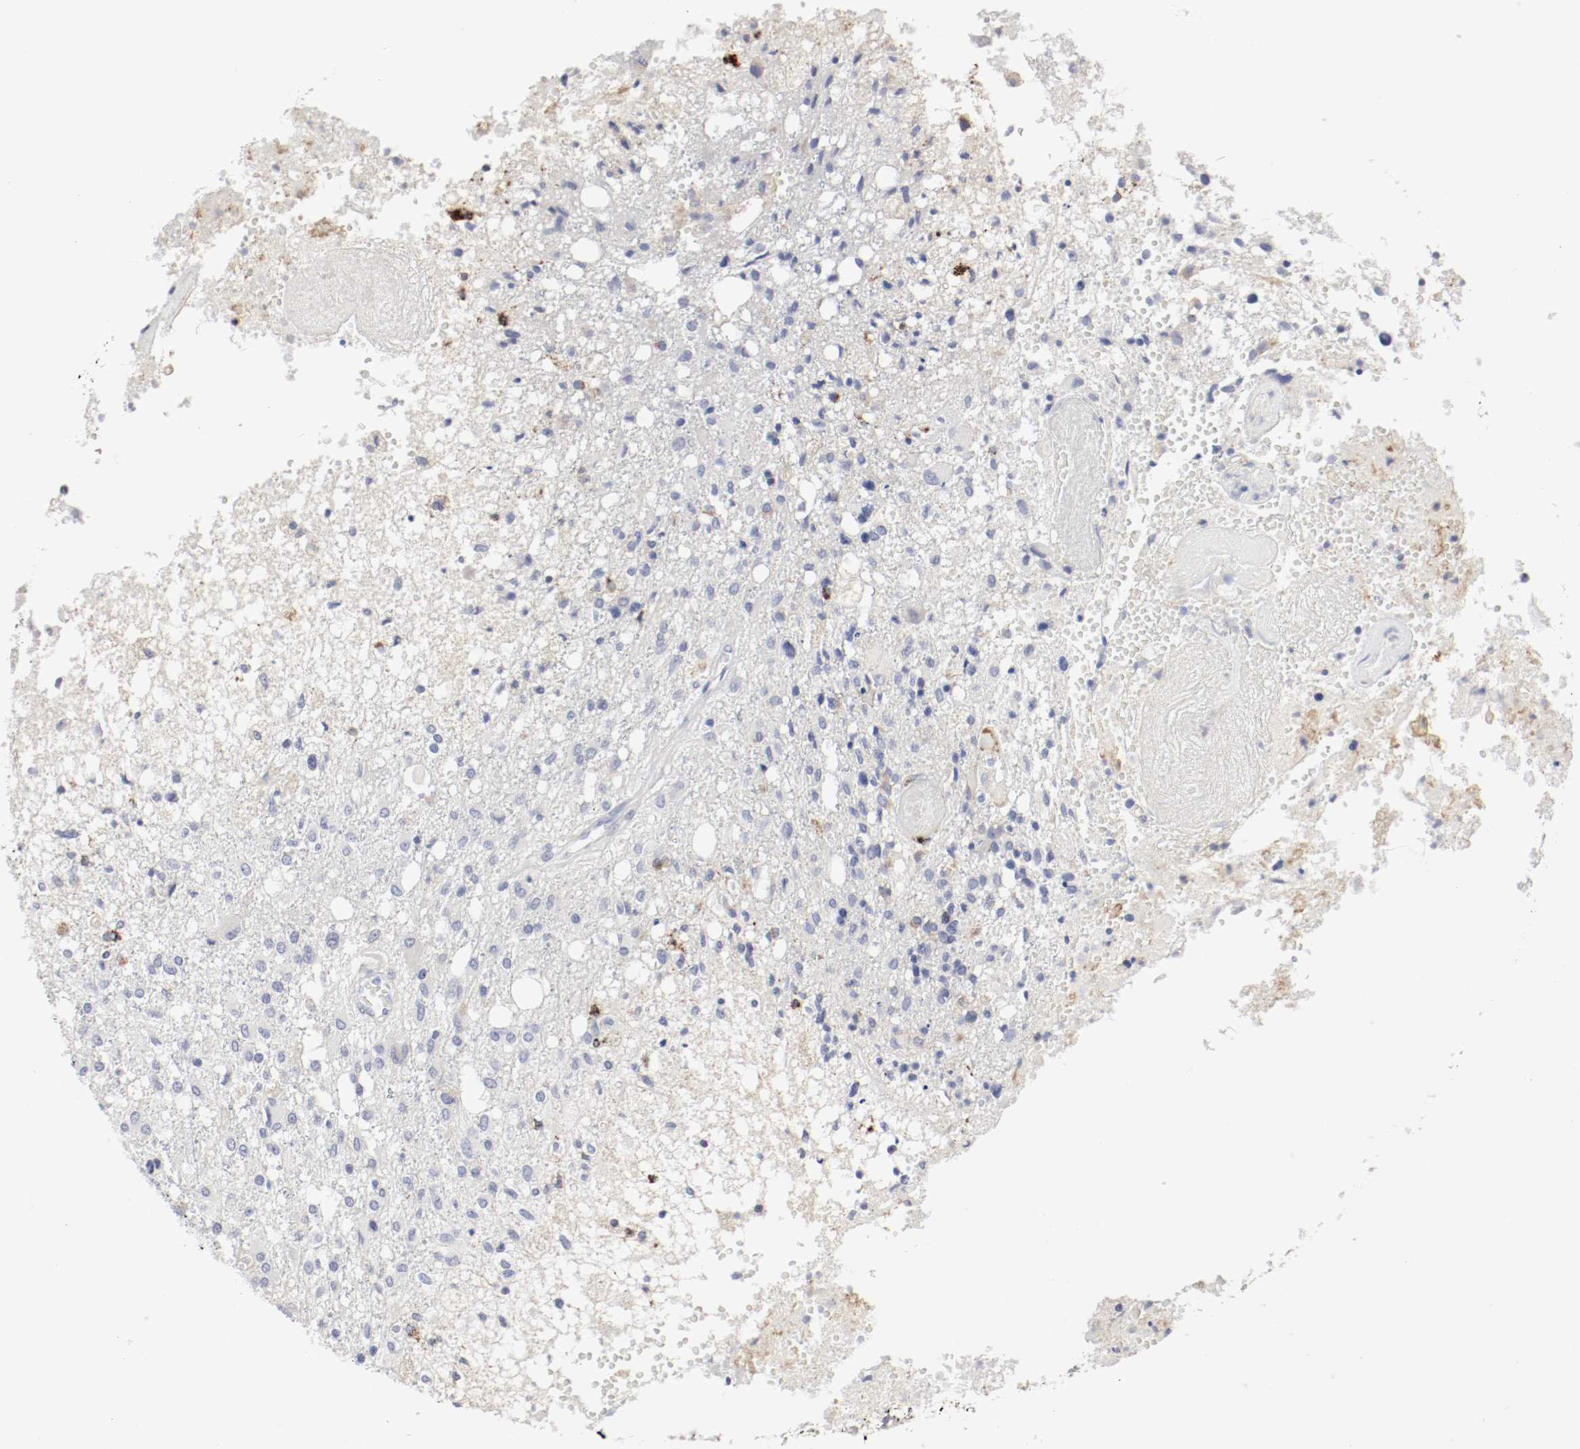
{"staining": {"intensity": "moderate", "quantity": "<25%", "location": "cytoplasmic/membranous"}, "tissue": "glioma", "cell_type": "Tumor cells", "image_type": "cancer", "snomed": [{"axis": "morphology", "description": "Glioma, malignant, High grade"}, {"axis": "topography", "description": "Cerebral cortex"}], "caption": "Moderate cytoplasmic/membranous positivity for a protein is appreciated in approximately <25% of tumor cells of malignant glioma (high-grade) using immunohistochemistry (IHC).", "gene": "ITGAX", "patient": {"sex": "male", "age": 76}}